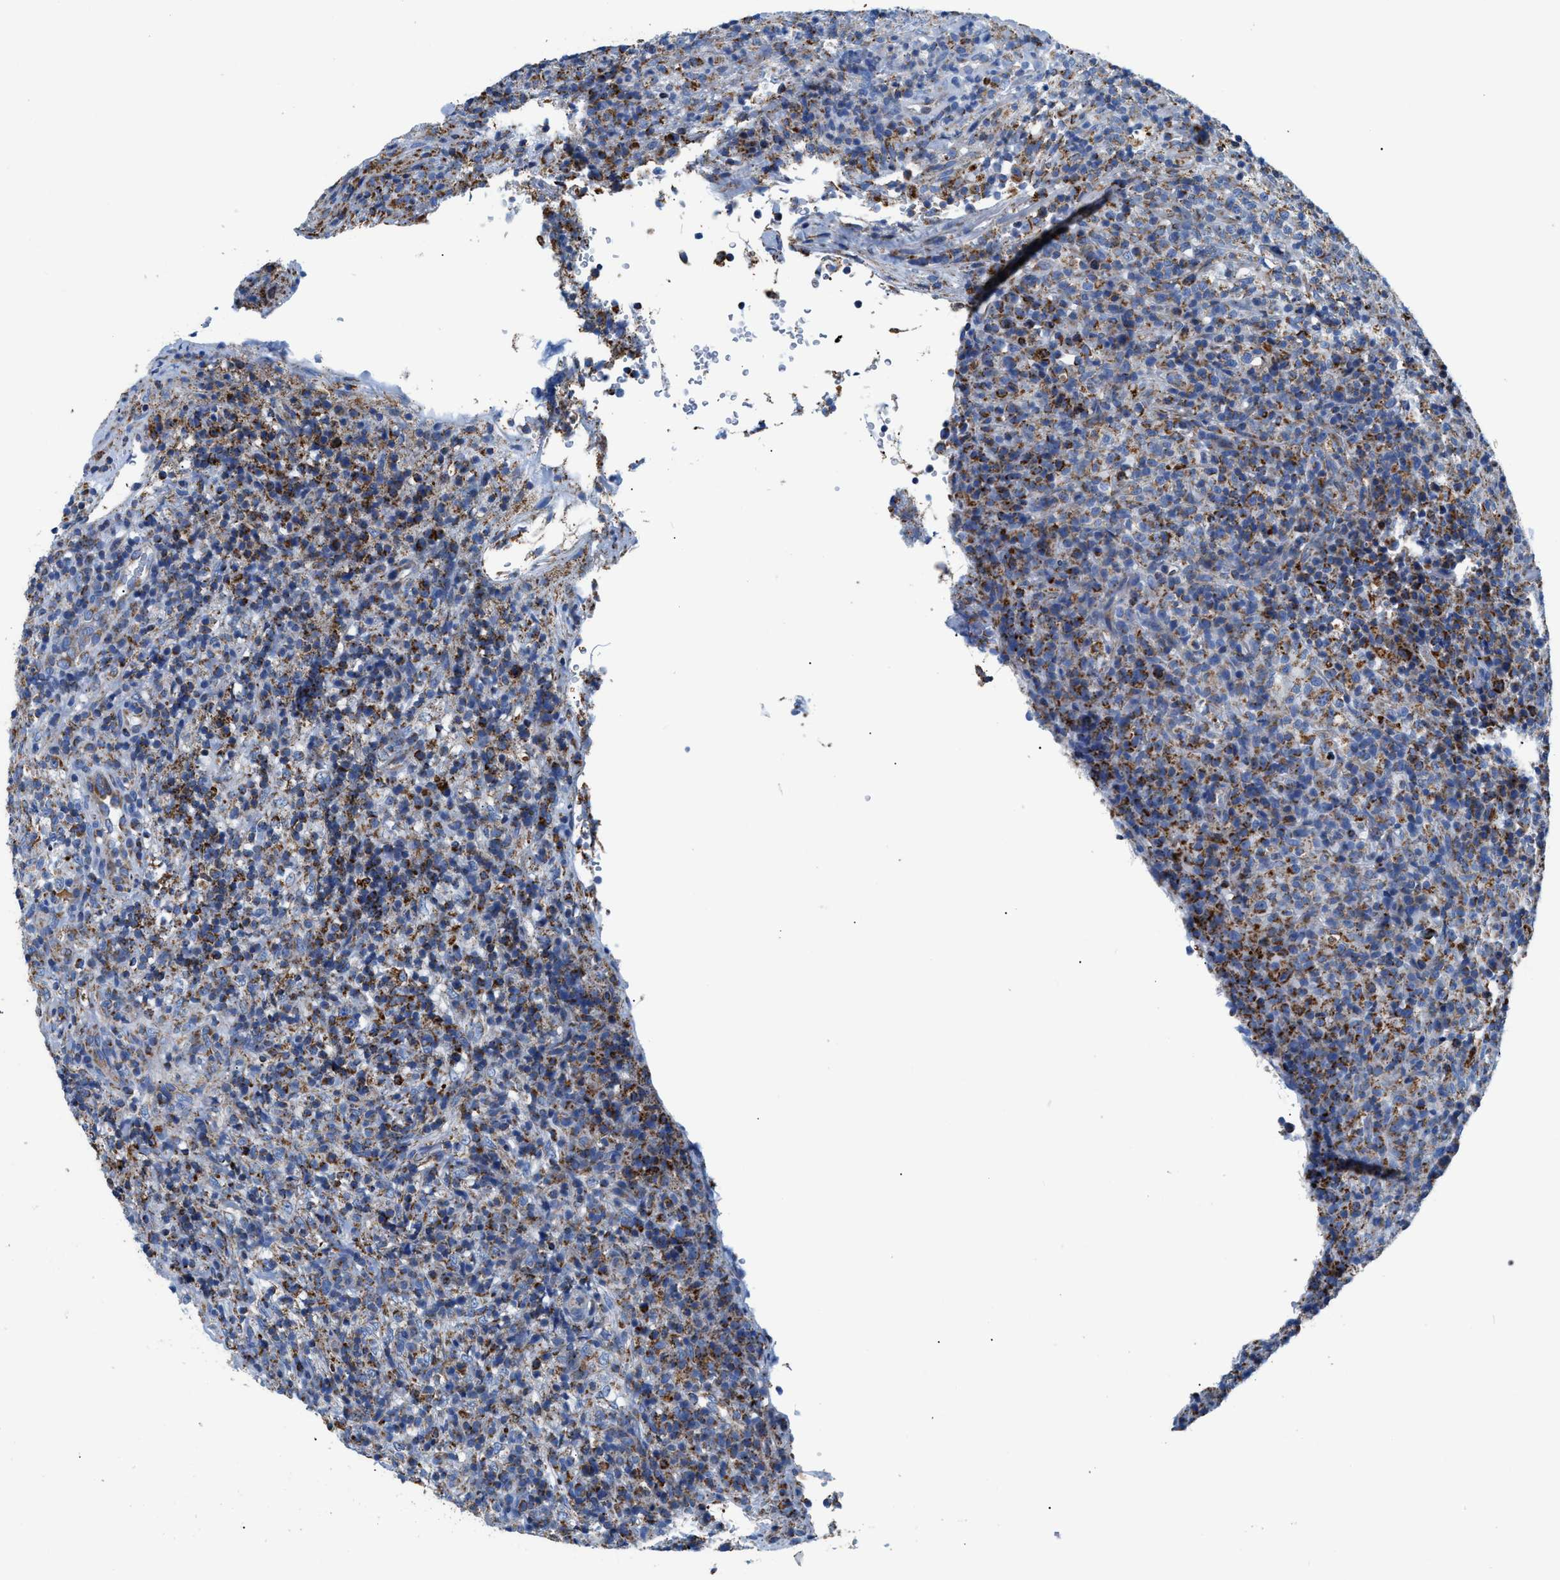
{"staining": {"intensity": "moderate", "quantity": ">75%", "location": "cytoplasmic/membranous"}, "tissue": "lymphoma", "cell_type": "Tumor cells", "image_type": "cancer", "snomed": [{"axis": "morphology", "description": "Malignant lymphoma, non-Hodgkin's type, High grade"}, {"axis": "topography", "description": "Lymph node"}], "caption": "Immunohistochemical staining of malignant lymphoma, non-Hodgkin's type (high-grade) demonstrates medium levels of moderate cytoplasmic/membranous positivity in approximately >75% of tumor cells.", "gene": "ZDHHC3", "patient": {"sex": "female", "age": 76}}